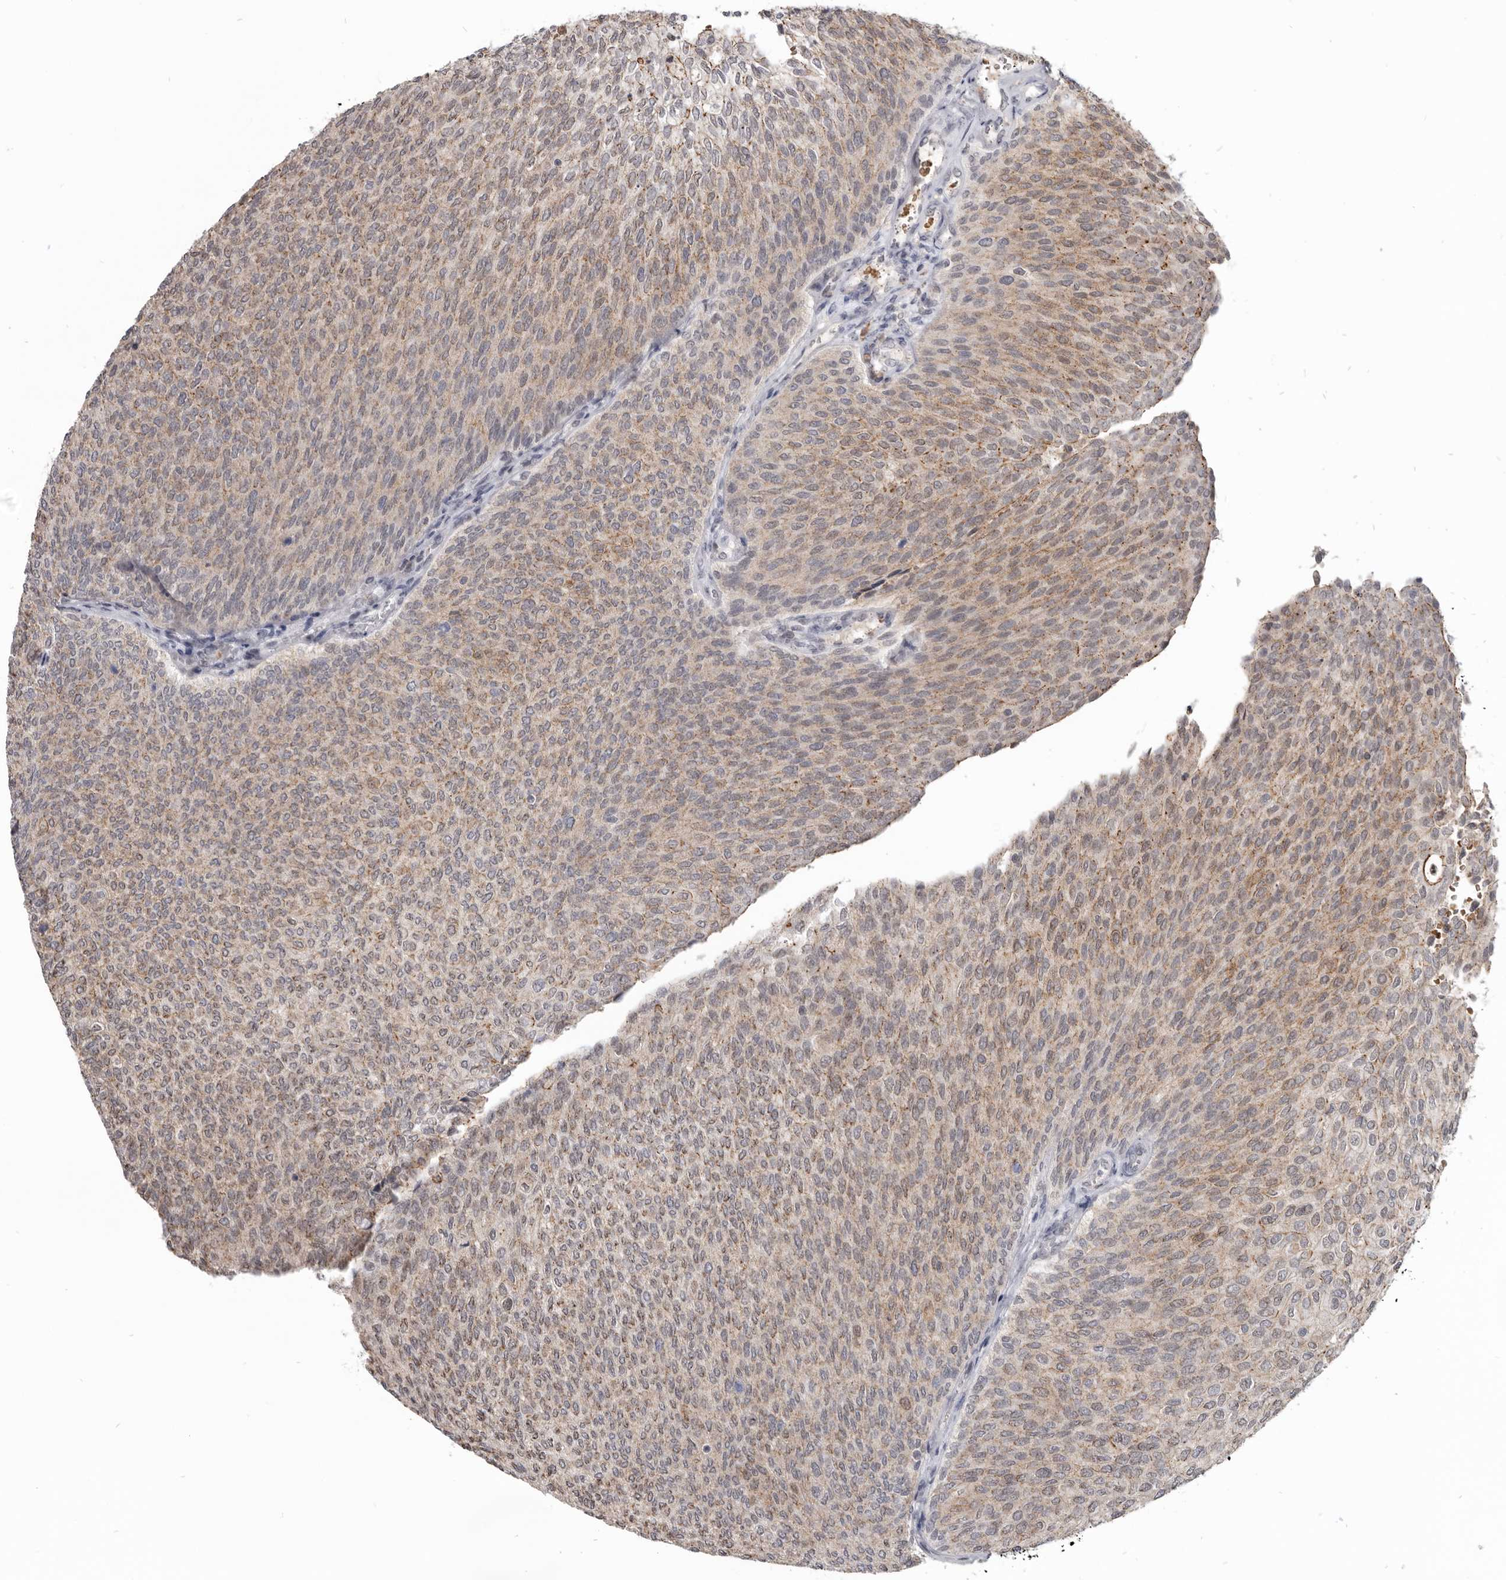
{"staining": {"intensity": "moderate", "quantity": ">75%", "location": "cytoplasmic/membranous,nuclear"}, "tissue": "urothelial cancer", "cell_type": "Tumor cells", "image_type": "cancer", "snomed": [{"axis": "morphology", "description": "Urothelial carcinoma, Low grade"}, {"axis": "topography", "description": "Urinary bladder"}], "caption": "Tumor cells display medium levels of moderate cytoplasmic/membranous and nuclear positivity in approximately >75% of cells in low-grade urothelial carcinoma.", "gene": "CGN", "patient": {"sex": "female", "age": 79}}